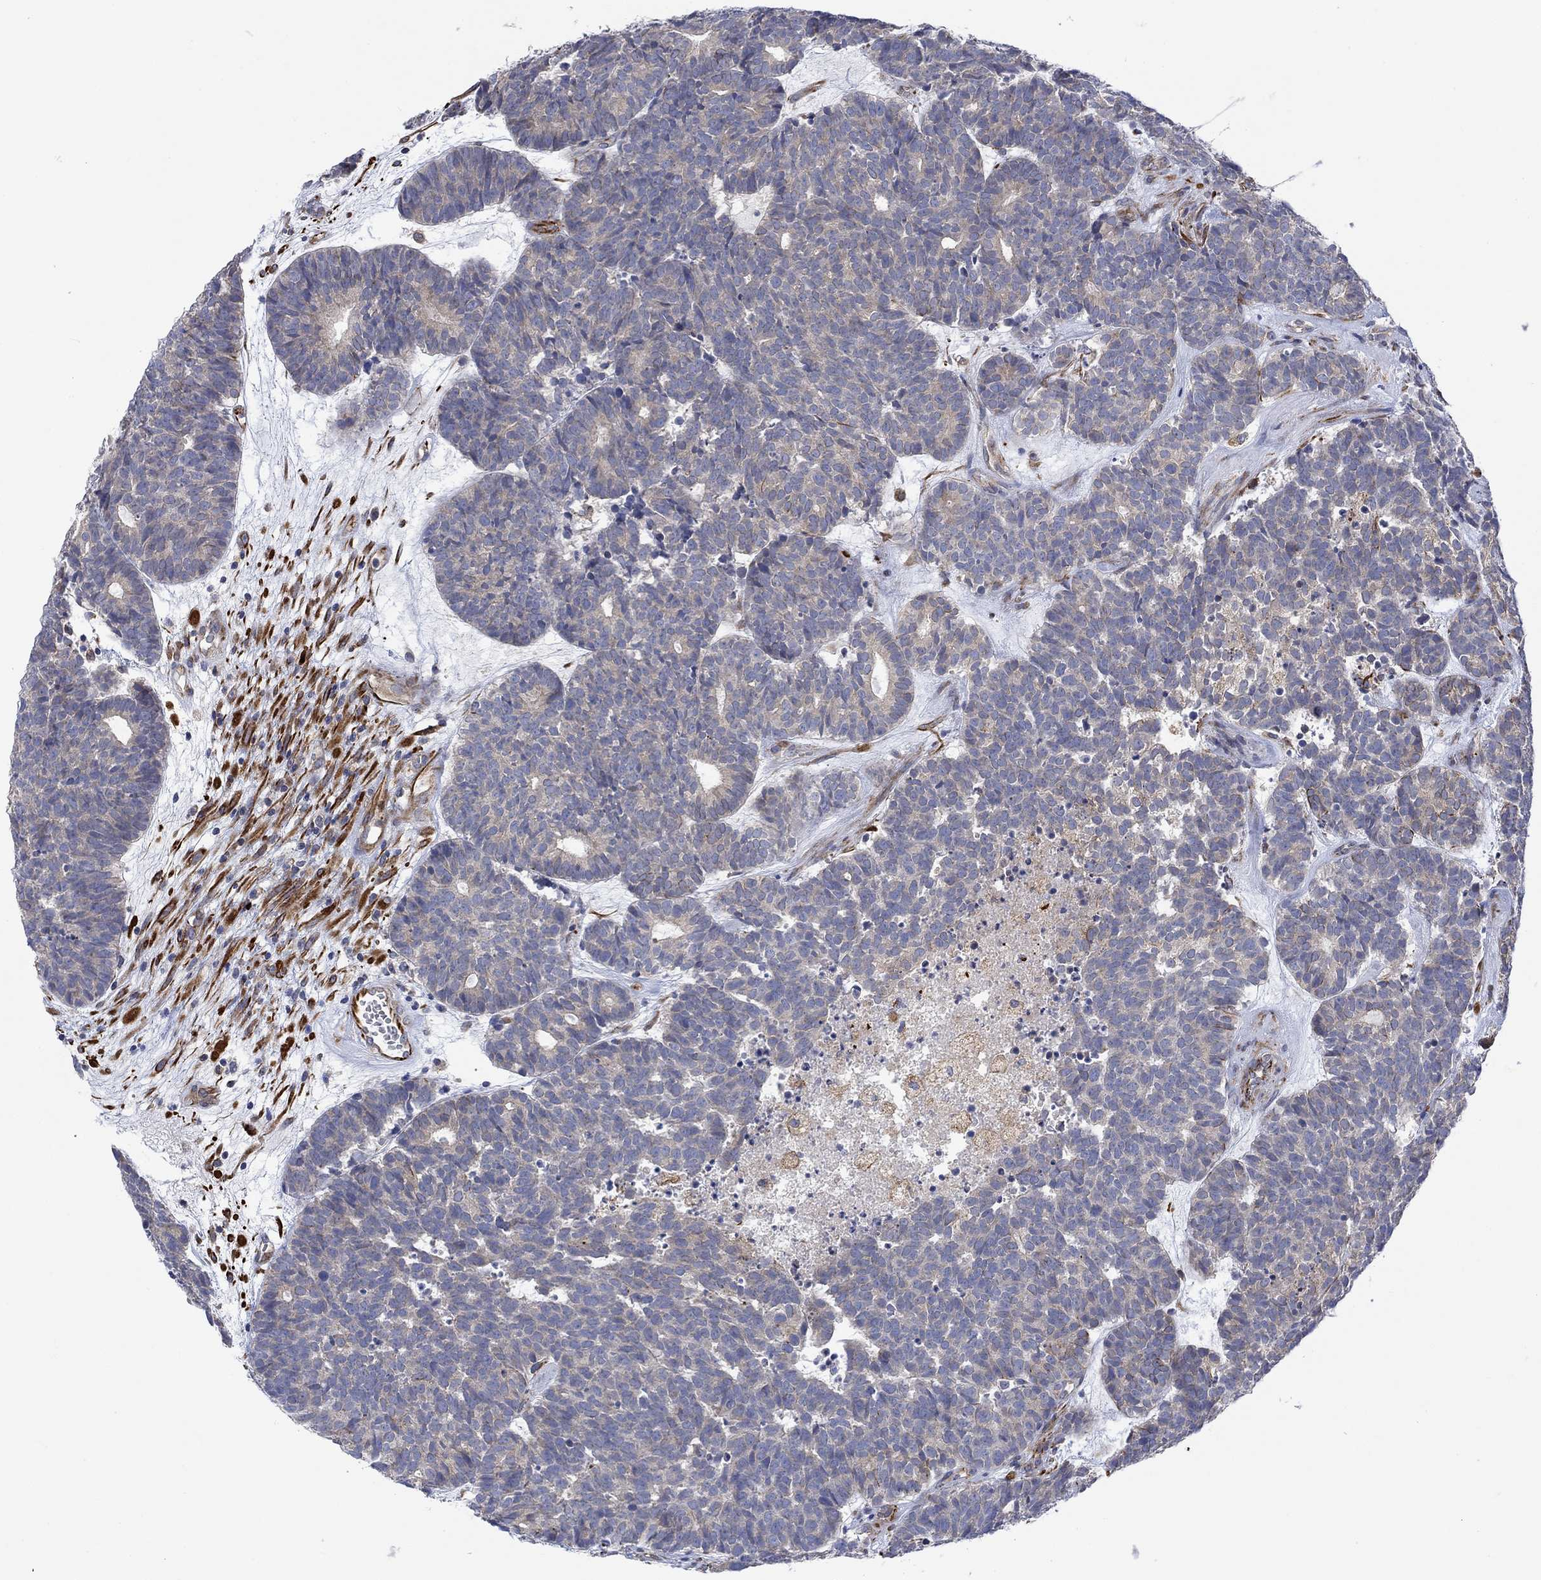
{"staining": {"intensity": "strong", "quantity": "<25%", "location": "cytoplasmic/membranous"}, "tissue": "head and neck cancer", "cell_type": "Tumor cells", "image_type": "cancer", "snomed": [{"axis": "morphology", "description": "Adenocarcinoma, NOS"}, {"axis": "topography", "description": "Head-Neck"}], "caption": "A medium amount of strong cytoplasmic/membranous positivity is appreciated in approximately <25% of tumor cells in head and neck adenocarcinoma tissue.", "gene": "CAMK1D", "patient": {"sex": "female", "age": 81}}